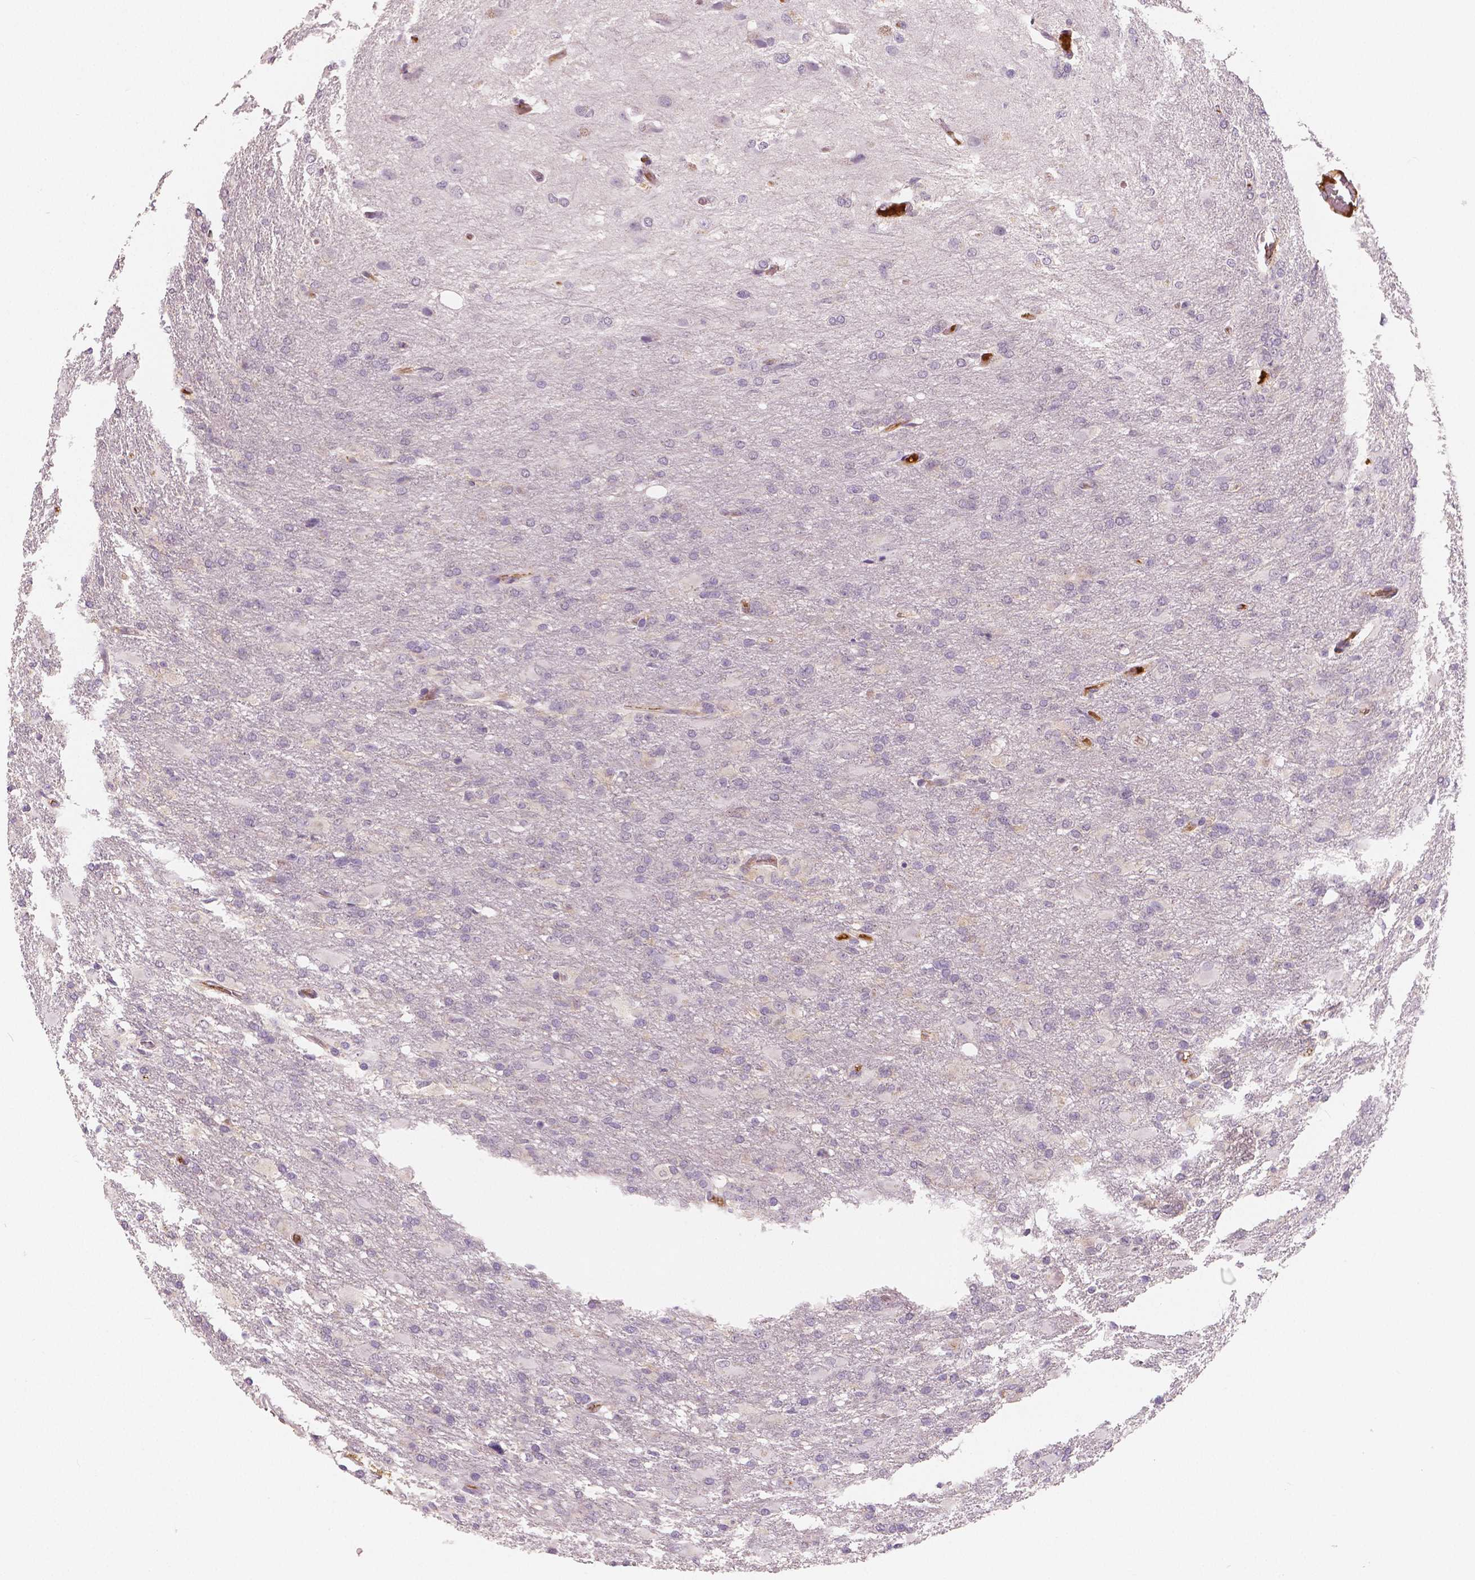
{"staining": {"intensity": "negative", "quantity": "none", "location": "none"}, "tissue": "glioma", "cell_type": "Tumor cells", "image_type": "cancer", "snomed": [{"axis": "morphology", "description": "Glioma, malignant, High grade"}, {"axis": "topography", "description": "Brain"}], "caption": "This is a micrograph of IHC staining of glioma, which shows no positivity in tumor cells.", "gene": "APOA4", "patient": {"sex": "male", "age": 68}}